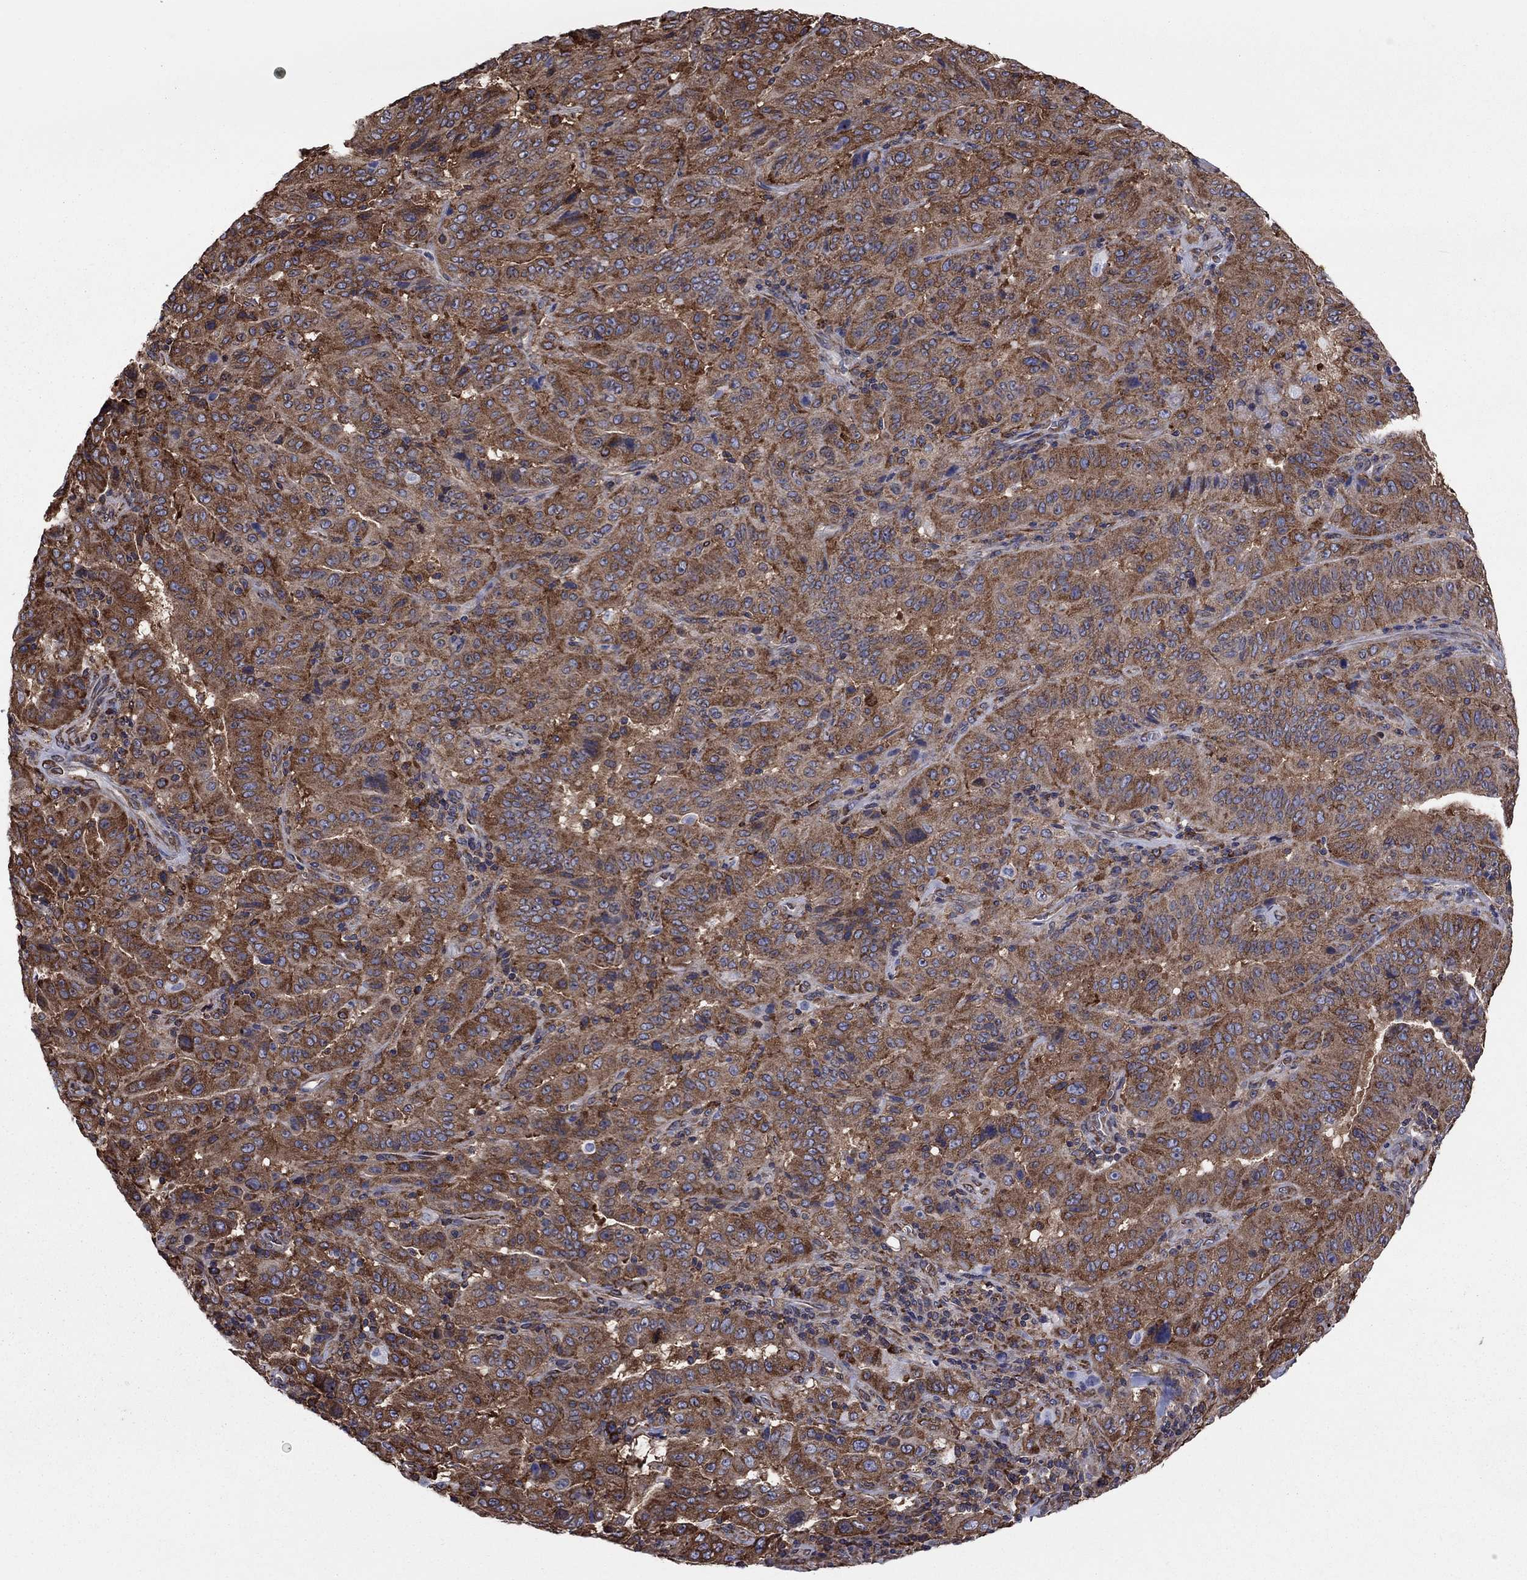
{"staining": {"intensity": "moderate", "quantity": ">75%", "location": "cytoplasmic/membranous"}, "tissue": "pancreatic cancer", "cell_type": "Tumor cells", "image_type": "cancer", "snomed": [{"axis": "morphology", "description": "Adenocarcinoma, NOS"}, {"axis": "topography", "description": "Pancreas"}], "caption": "Moderate cytoplasmic/membranous staining is appreciated in approximately >75% of tumor cells in pancreatic cancer (adenocarcinoma).", "gene": "YBX1", "patient": {"sex": "male", "age": 63}}